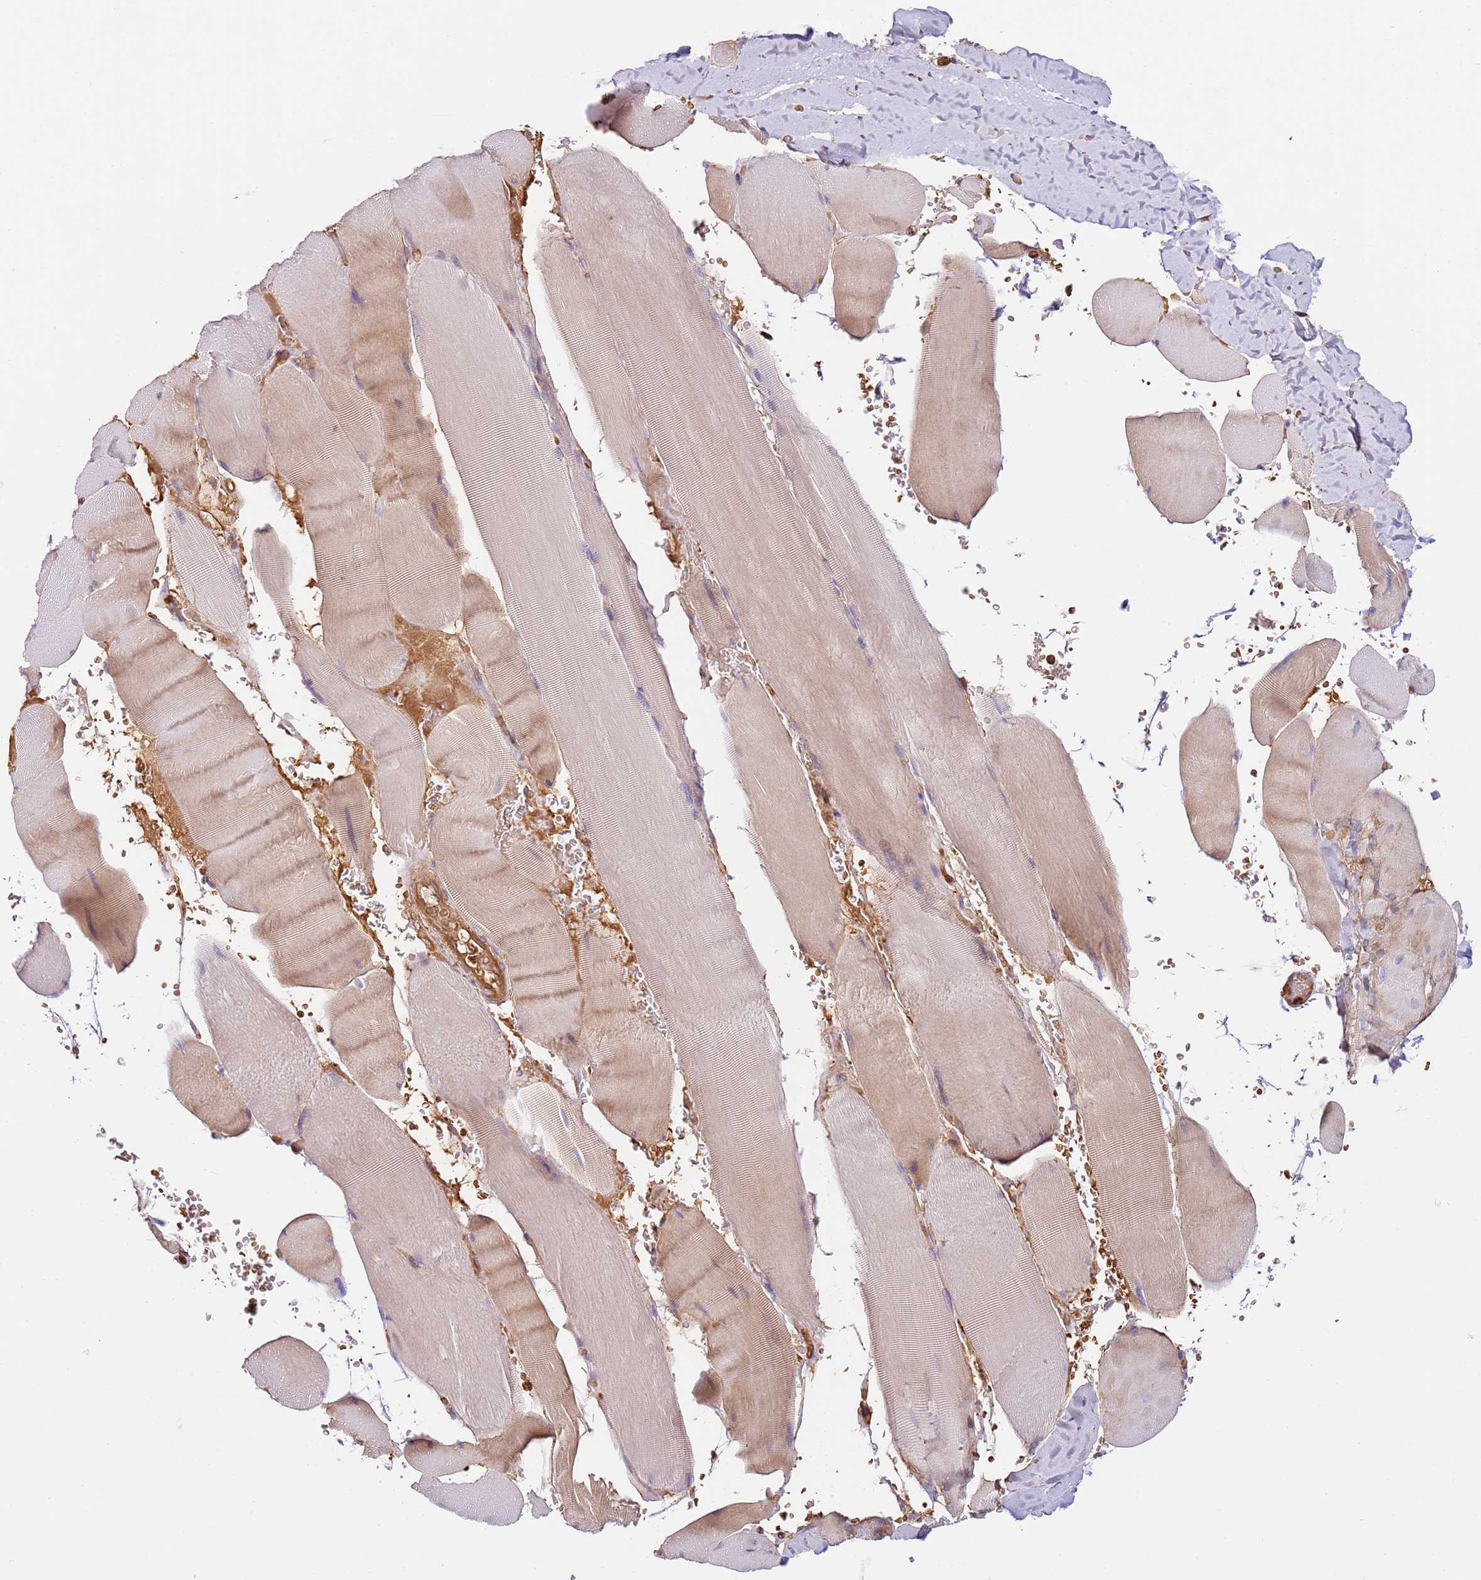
{"staining": {"intensity": "weak", "quantity": "<25%", "location": "cytoplasmic/membranous"}, "tissue": "skeletal muscle", "cell_type": "Myocytes", "image_type": "normal", "snomed": [{"axis": "morphology", "description": "Normal tissue, NOS"}, {"axis": "topography", "description": "Skeletal muscle"}, {"axis": "topography", "description": "Head-Neck"}], "caption": "Immunohistochemistry (IHC) of benign human skeletal muscle reveals no expression in myocytes.", "gene": "OR6P1", "patient": {"sex": "male", "age": 66}}